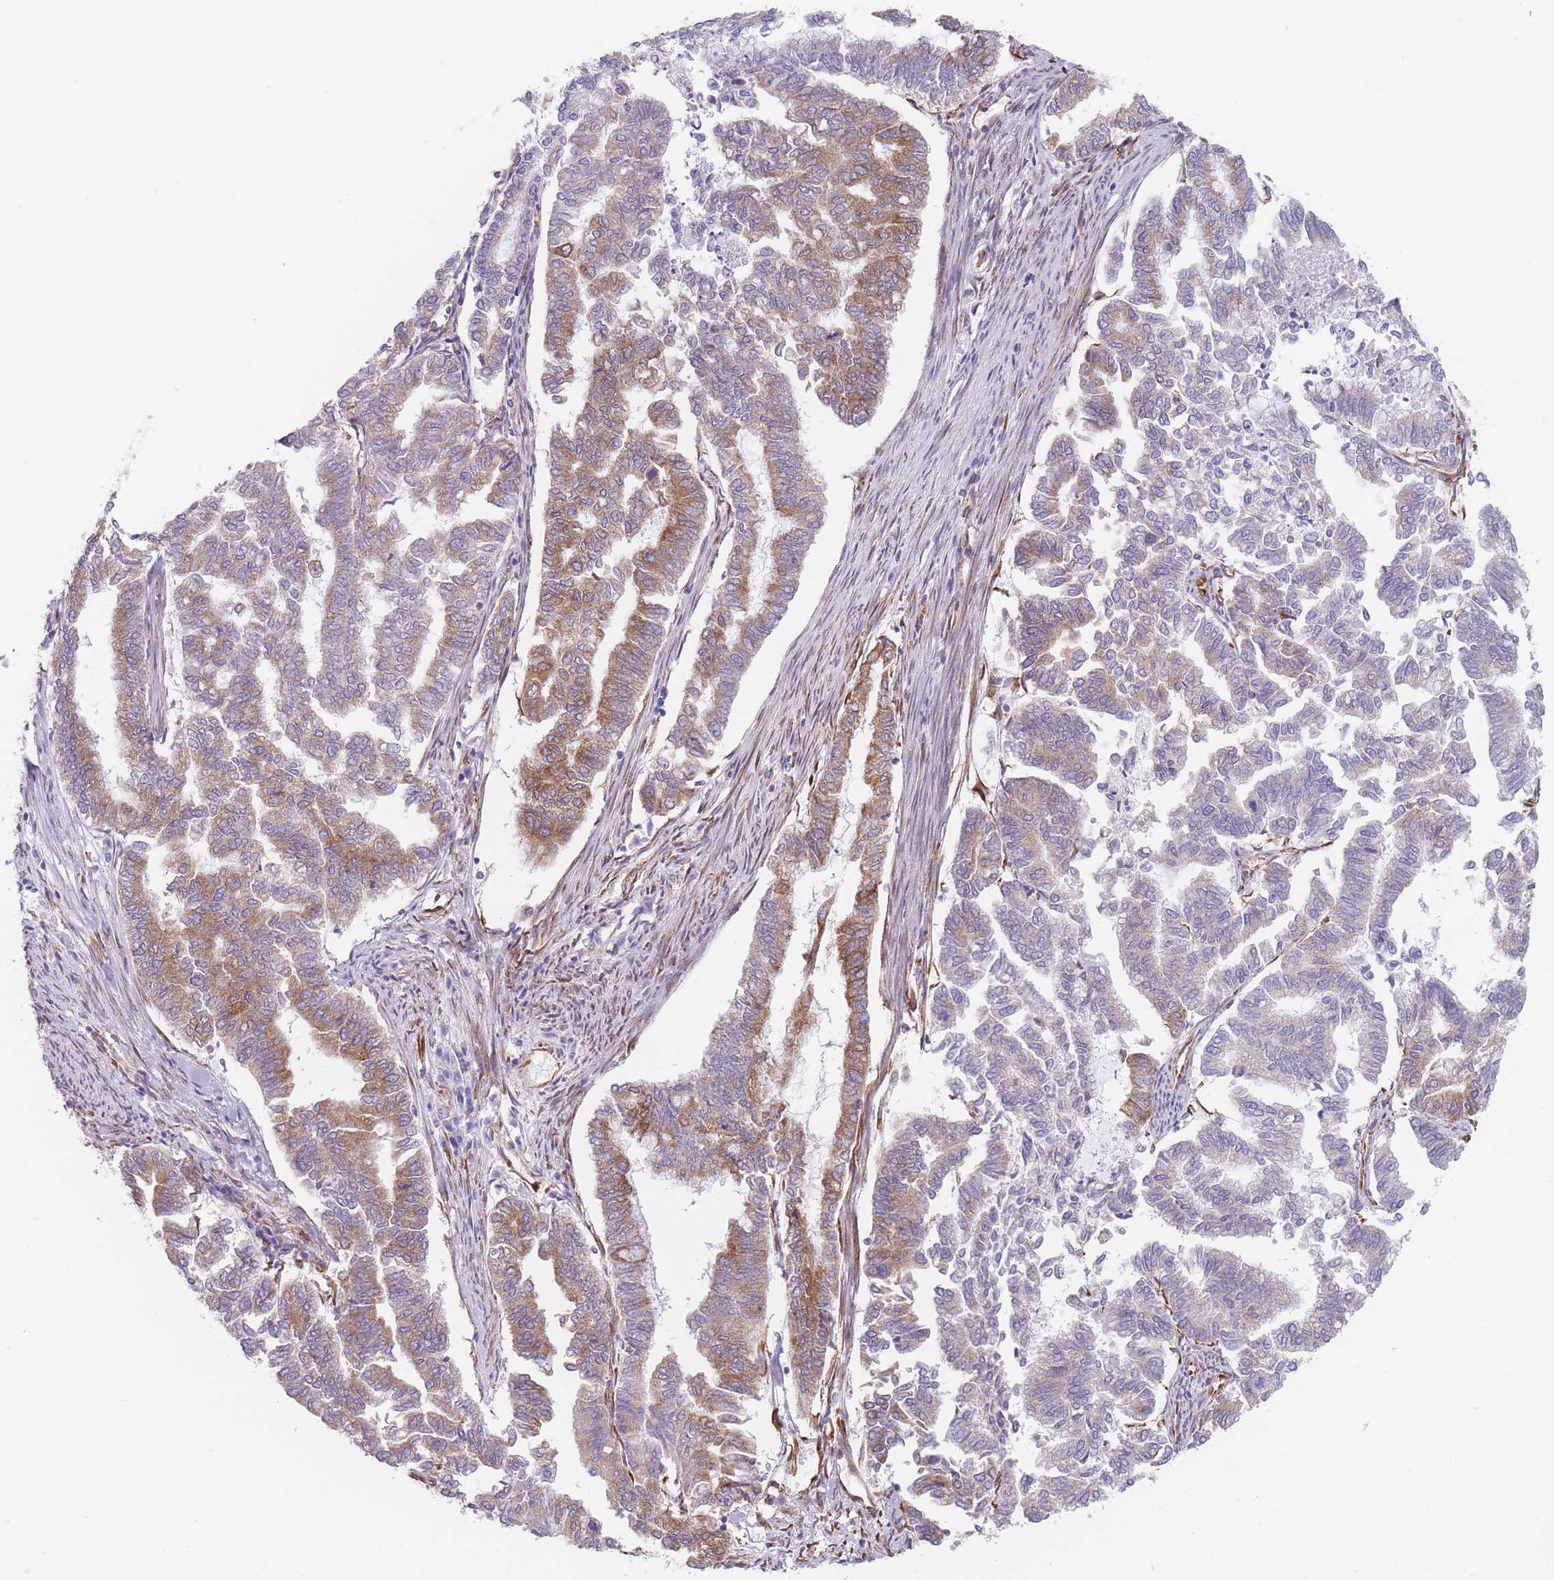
{"staining": {"intensity": "moderate", "quantity": "25%-75%", "location": "cytoplasmic/membranous"}, "tissue": "endometrial cancer", "cell_type": "Tumor cells", "image_type": "cancer", "snomed": [{"axis": "morphology", "description": "Adenocarcinoma, NOS"}, {"axis": "topography", "description": "Endometrium"}], "caption": "High-magnification brightfield microscopy of endometrial adenocarcinoma stained with DAB (brown) and counterstained with hematoxylin (blue). tumor cells exhibit moderate cytoplasmic/membranous positivity is present in approximately25%-75% of cells.", "gene": "AK9", "patient": {"sex": "female", "age": 79}}